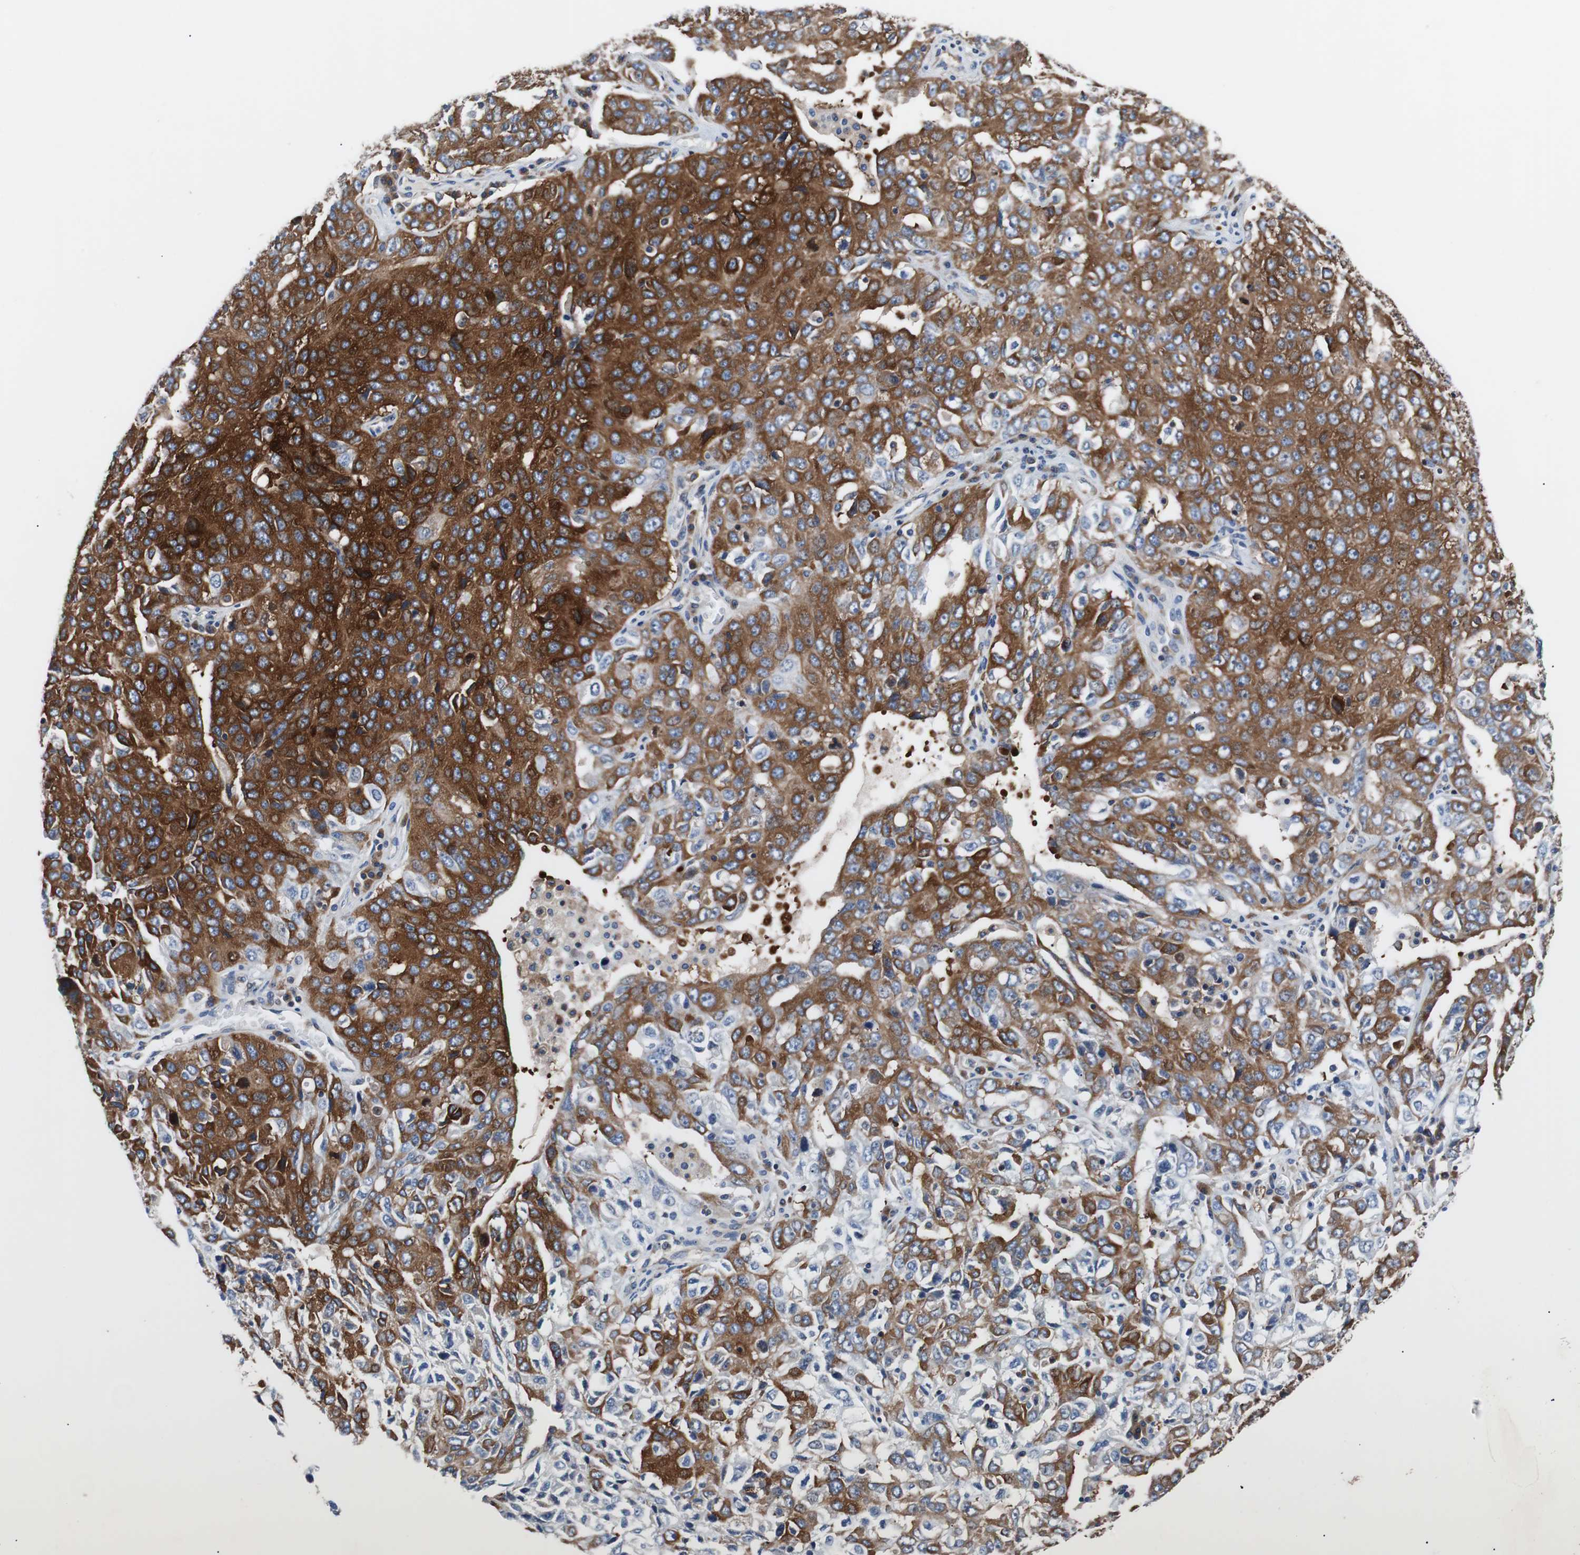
{"staining": {"intensity": "strong", "quantity": "25%-75%", "location": "cytoplasmic/membranous"}, "tissue": "ovarian cancer", "cell_type": "Tumor cells", "image_type": "cancer", "snomed": [{"axis": "morphology", "description": "Carcinoma, endometroid"}, {"axis": "topography", "description": "Ovary"}], "caption": "Immunohistochemistry (IHC) (DAB) staining of ovarian endometroid carcinoma exhibits strong cytoplasmic/membranous protein staining in about 25%-75% of tumor cells. (IHC, brightfield microscopy, high magnification).", "gene": "GYS1", "patient": {"sex": "female", "age": 62}}